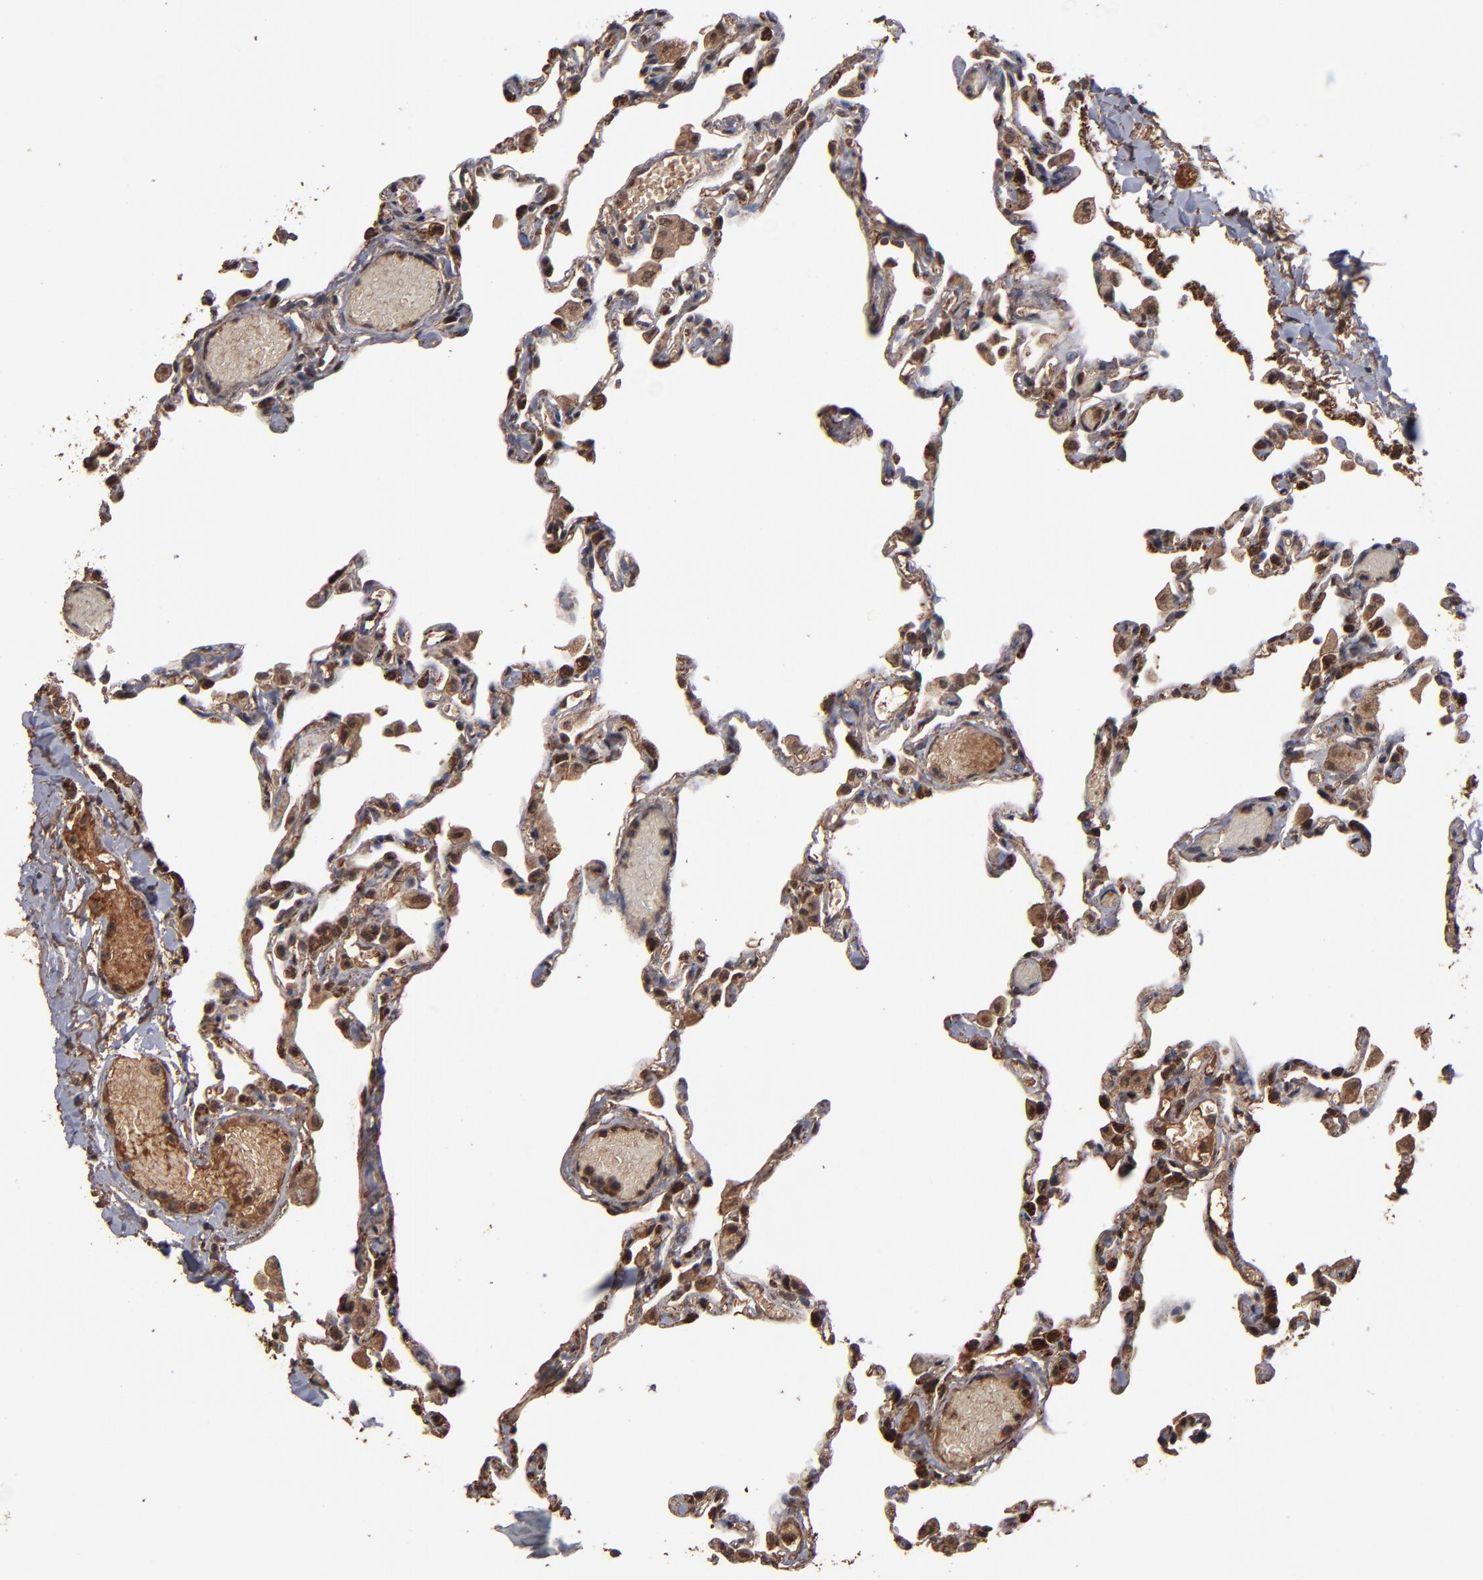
{"staining": {"intensity": "negative", "quantity": "none", "location": "none"}, "tissue": "lung", "cell_type": "Alveolar cells", "image_type": "normal", "snomed": [{"axis": "morphology", "description": "Normal tissue, NOS"}, {"axis": "topography", "description": "Lung"}], "caption": "Protein analysis of unremarkable lung demonstrates no significant staining in alveolar cells. Nuclei are stained in blue.", "gene": "NXF2B", "patient": {"sex": "female", "age": 49}}